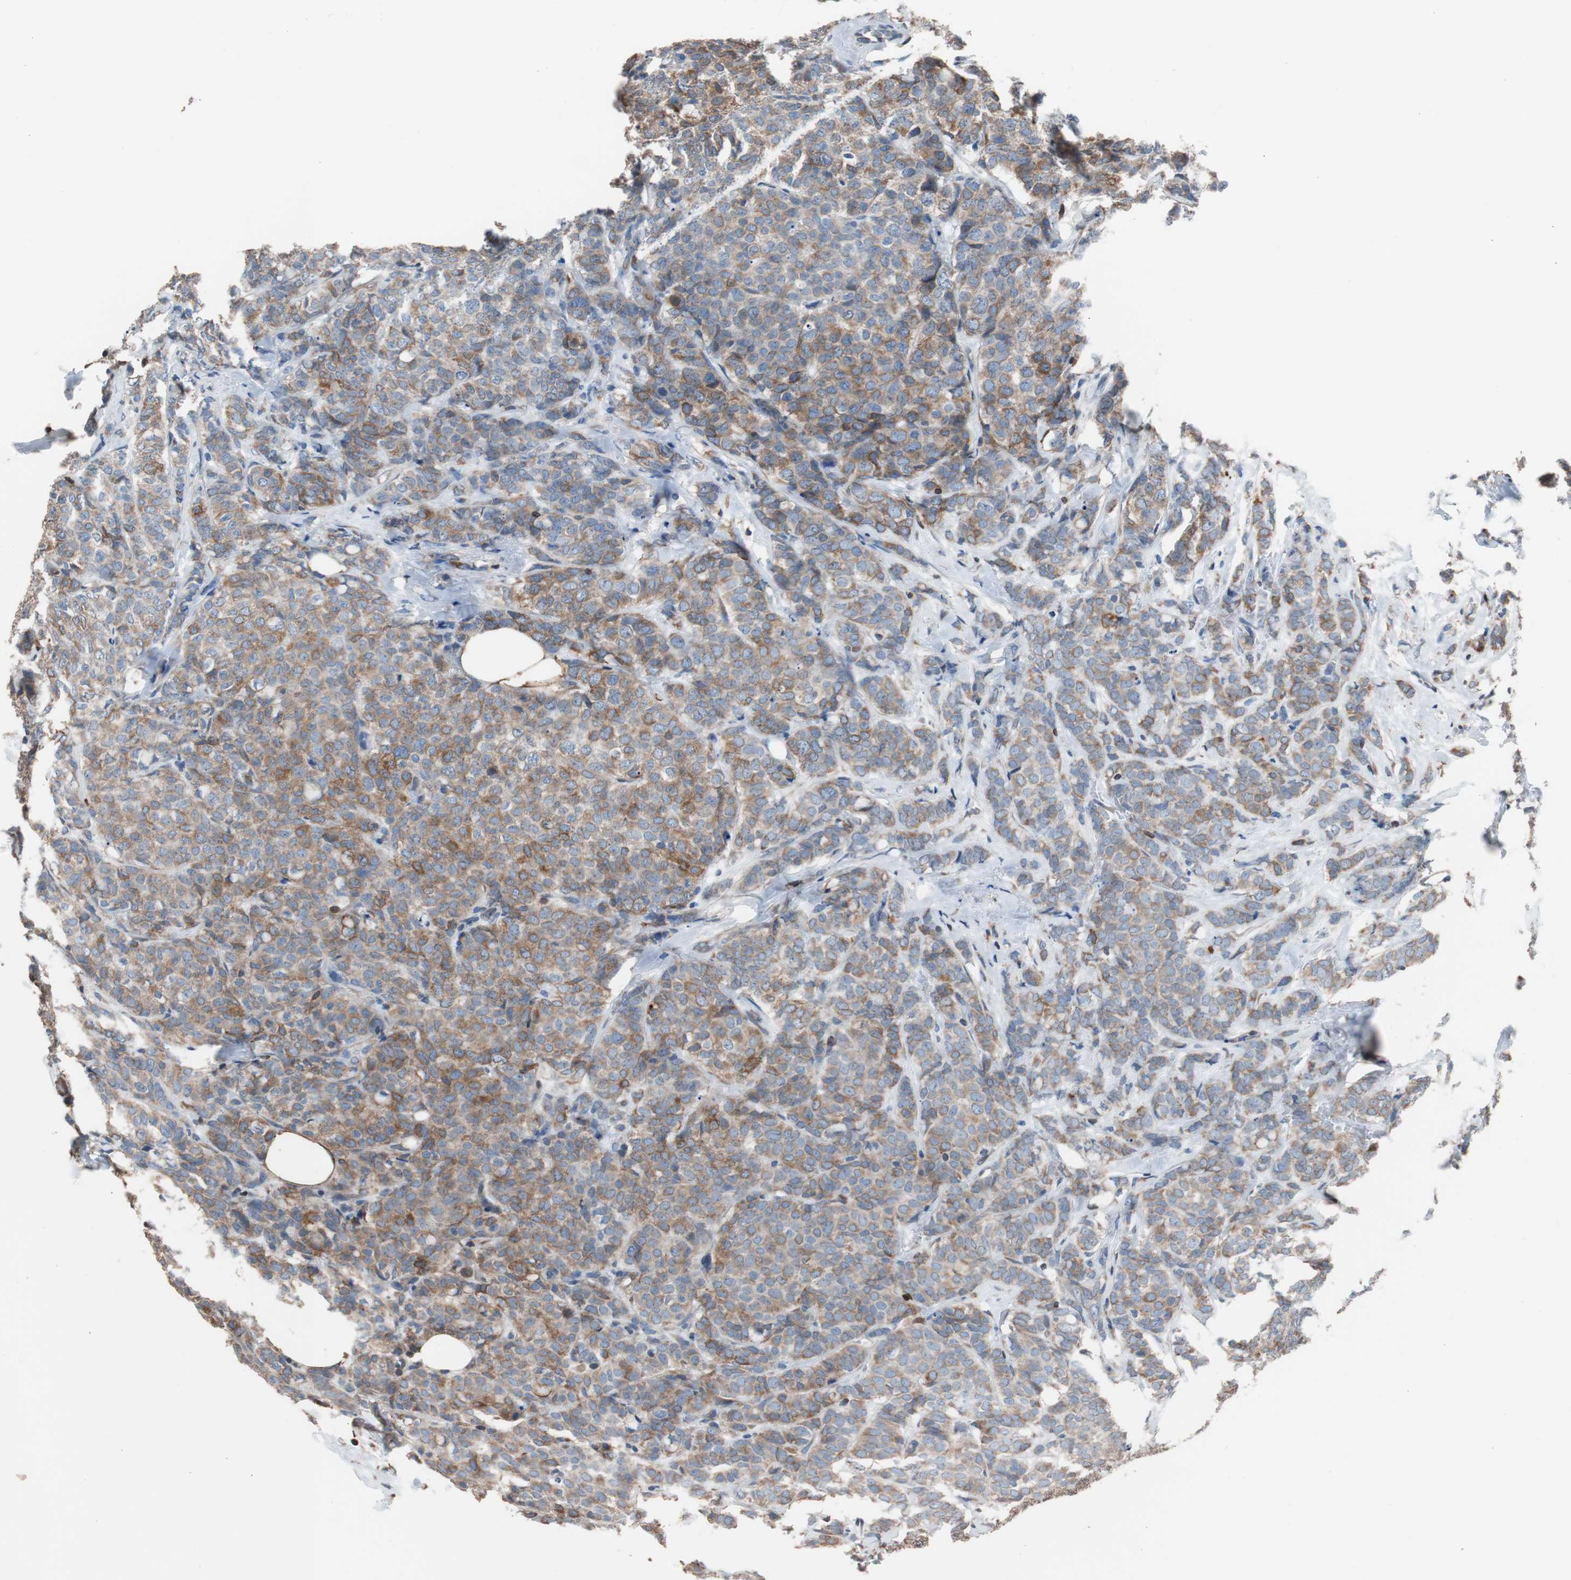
{"staining": {"intensity": "moderate", "quantity": ">75%", "location": "cytoplasmic/membranous"}, "tissue": "breast cancer", "cell_type": "Tumor cells", "image_type": "cancer", "snomed": [{"axis": "morphology", "description": "Lobular carcinoma"}, {"axis": "topography", "description": "Breast"}], "caption": "Moderate cytoplasmic/membranous protein staining is appreciated in approximately >75% of tumor cells in breast lobular carcinoma.", "gene": "PBXIP1", "patient": {"sex": "female", "age": 60}}